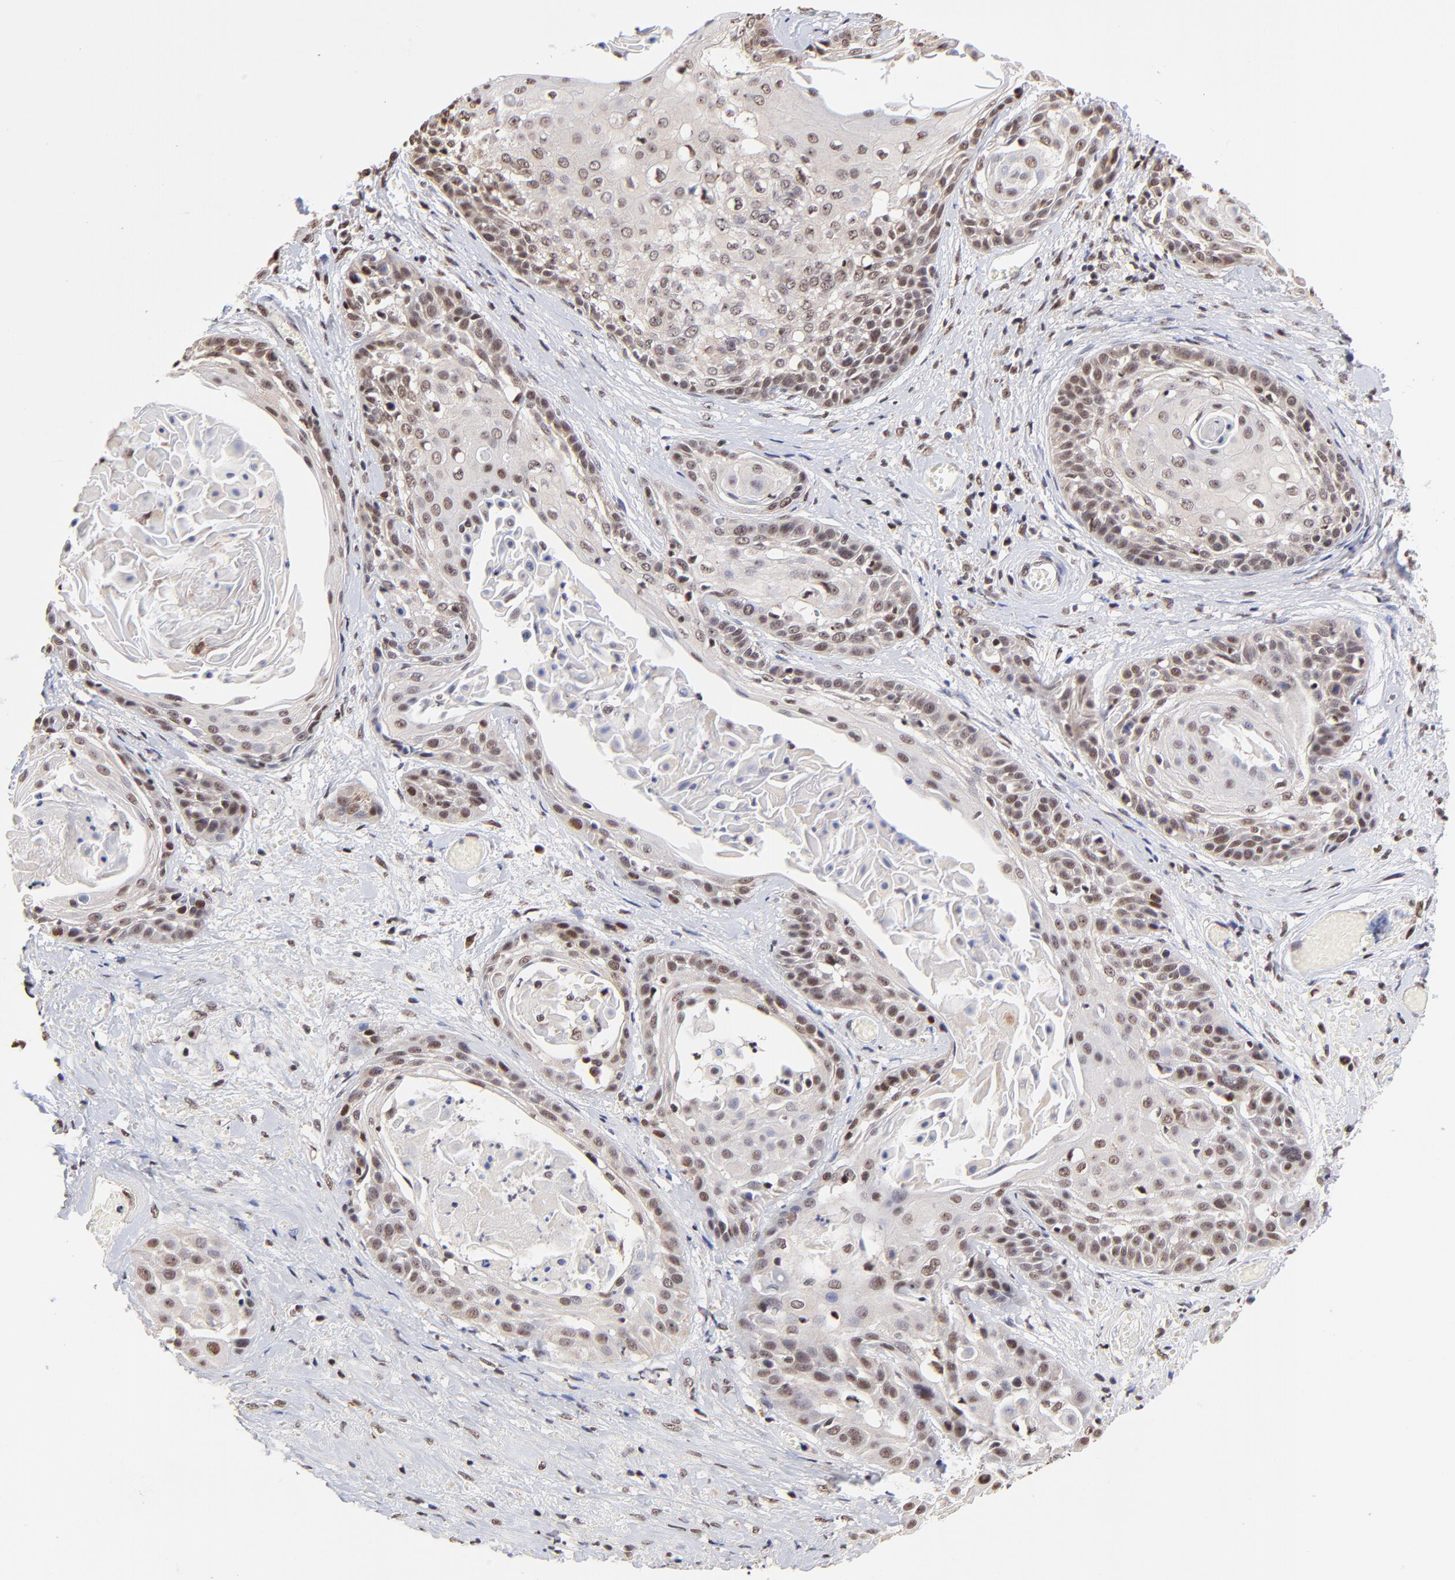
{"staining": {"intensity": "weak", "quantity": ">75%", "location": "nuclear"}, "tissue": "cervical cancer", "cell_type": "Tumor cells", "image_type": "cancer", "snomed": [{"axis": "morphology", "description": "Squamous cell carcinoma, NOS"}, {"axis": "topography", "description": "Cervix"}], "caption": "This is an image of immunohistochemistry staining of squamous cell carcinoma (cervical), which shows weak positivity in the nuclear of tumor cells.", "gene": "ZNF670", "patient": {"sex": "female", "age": 57}}